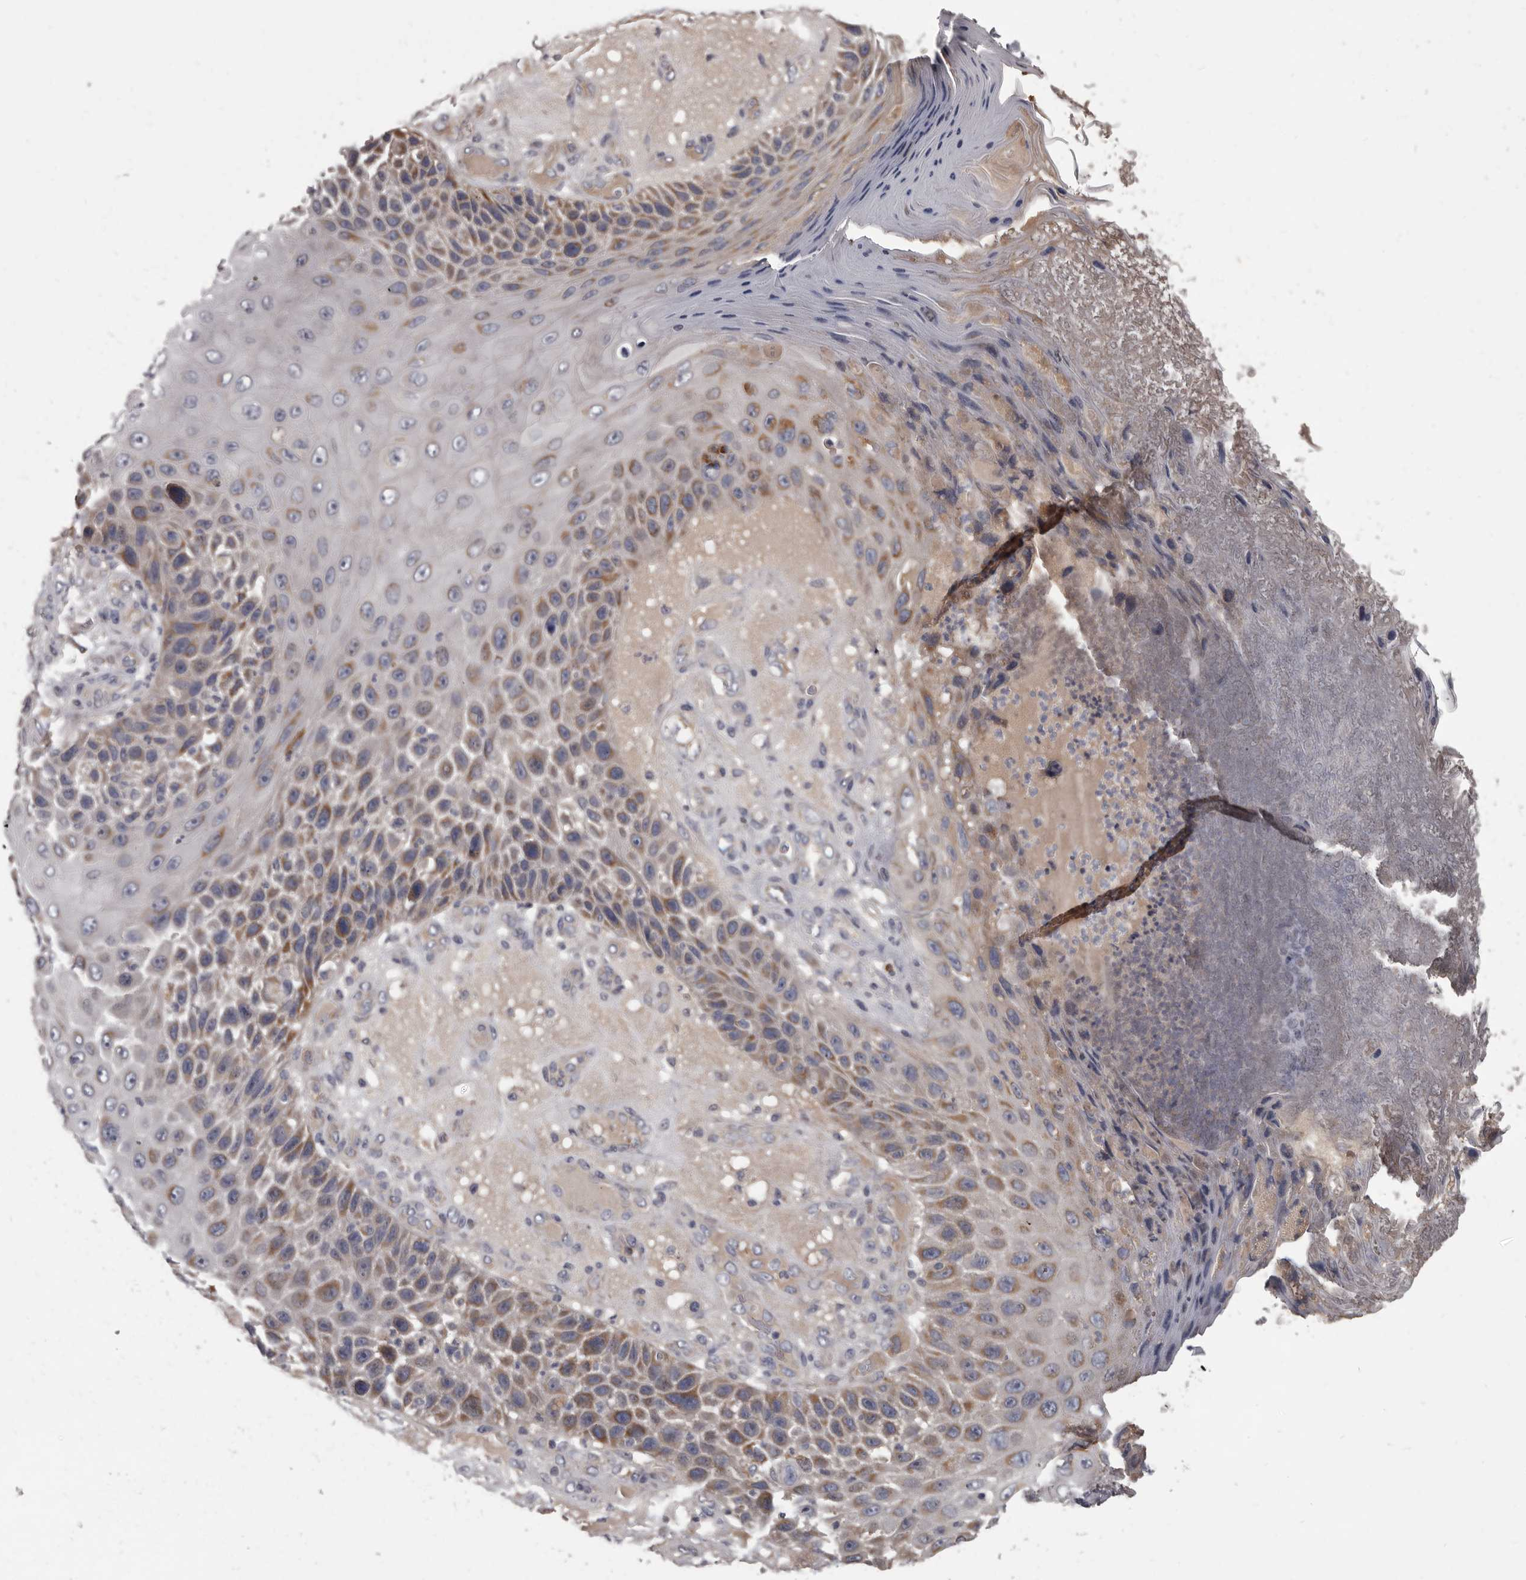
{"staining": {"intensity": "moderate", "quantity": ">75%", "location": "cytoplasmic/membranous"}, "tissue": "skin cancer", "cell_type": "Tumor cells", "image_type": "cancer", "snomed": [{"axis": "morphology", "description": "Squamous cell carcinoma, NOS"}, {"axis": "topography", "description": "Skin"}], "caption": "Human skin cancer stained with a brown dye shows moderate cytoplasmic/membranous positive expression in approximately >75% of tumor cells.", "gene": "ALDH5A1", "patient": {"sex": "female", "age": 88}}